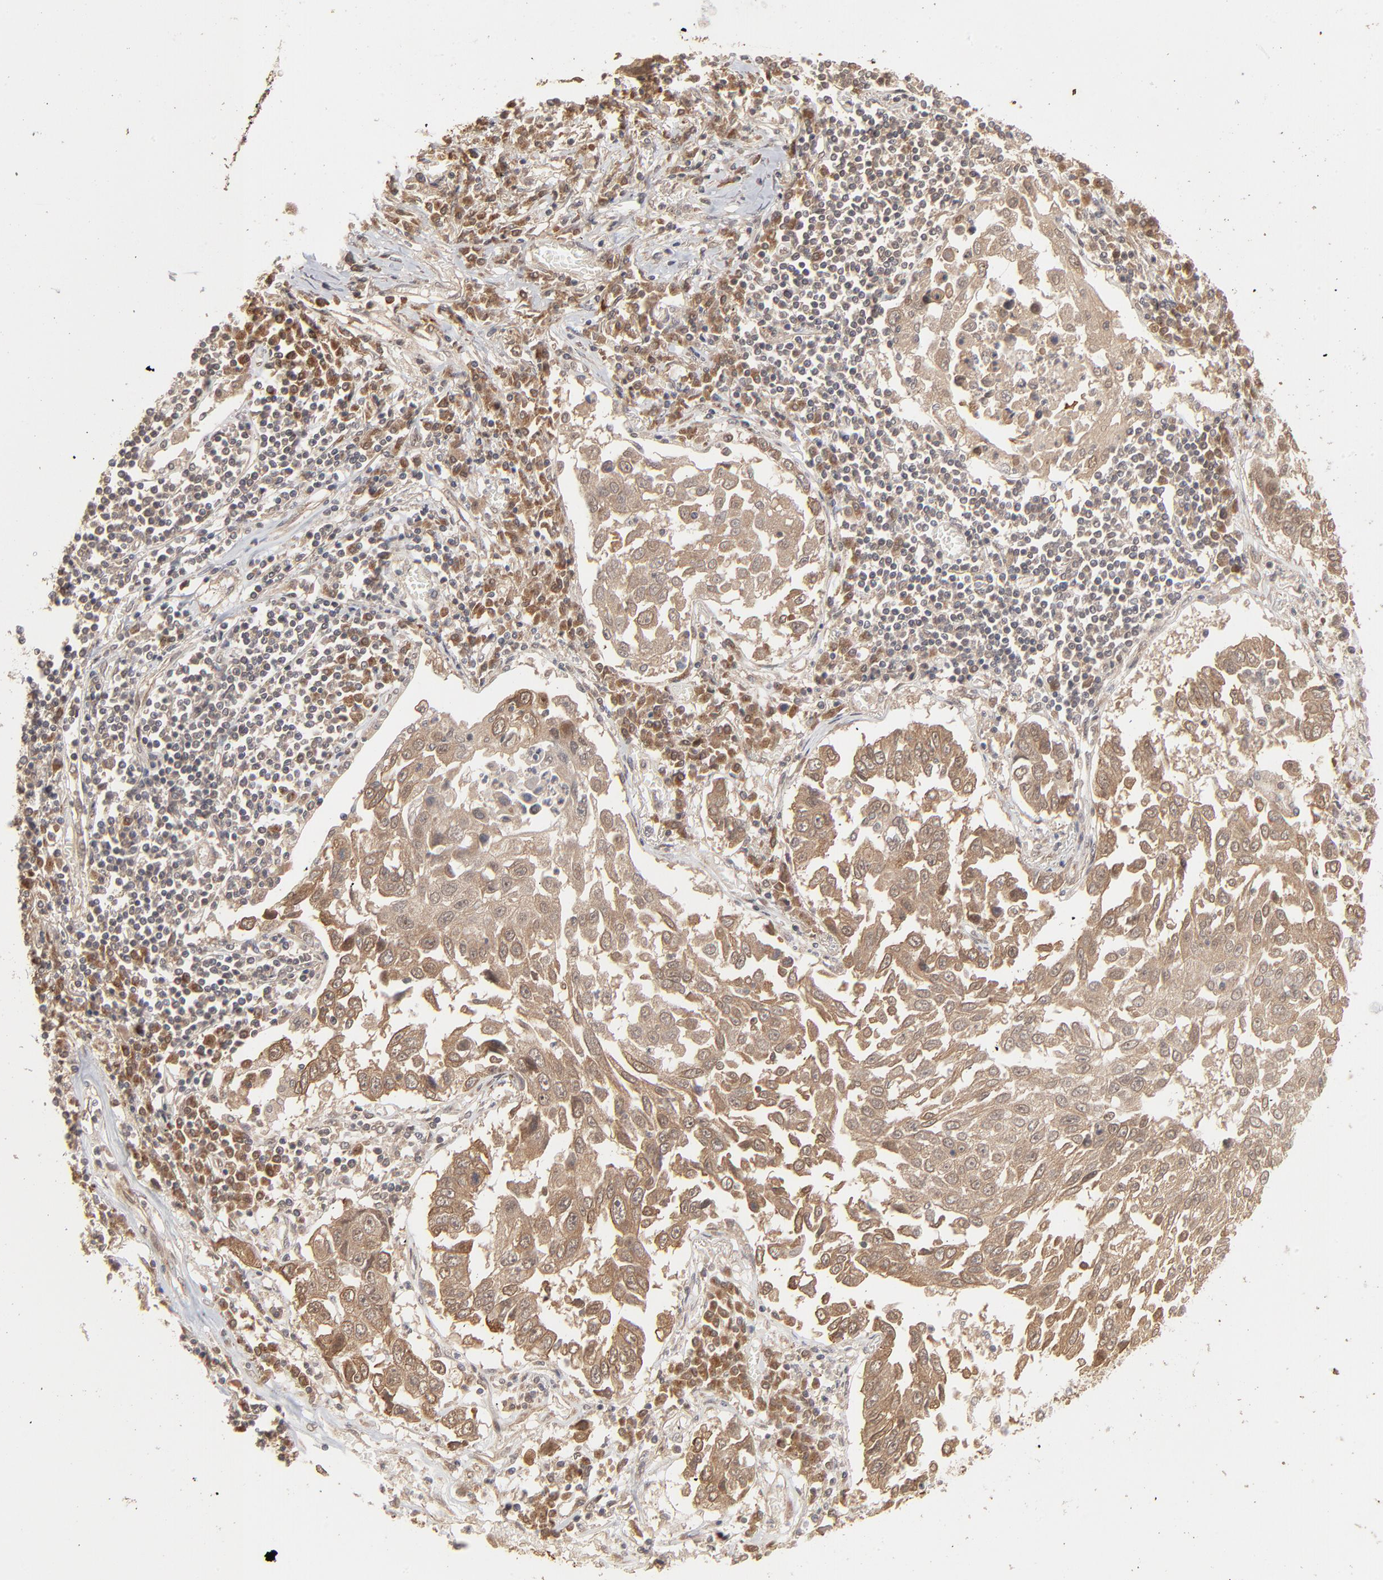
{"staining": {"intensity": "moderate", "quantity": ">75%", "location": "cytoplasmic/membranous"}, "tissue": "lung cancer", "cell_type": "Tumor cells", "image_type": "cancer", "snomed": [{"axis": "morphology", "description": "Squamous cell carcinoma, NOS"}, {"axis": "topography", "description": "Lung"}], "caption": "Immunohistochemical staining of squamous cell carcinoma (lung) demonstrates medium levels of moderate cytoplasmic/membranous protein staining in about >75% of tumor cells.", "gene": "SCFD1", "patient": {"sex": "male", "age": 71}}